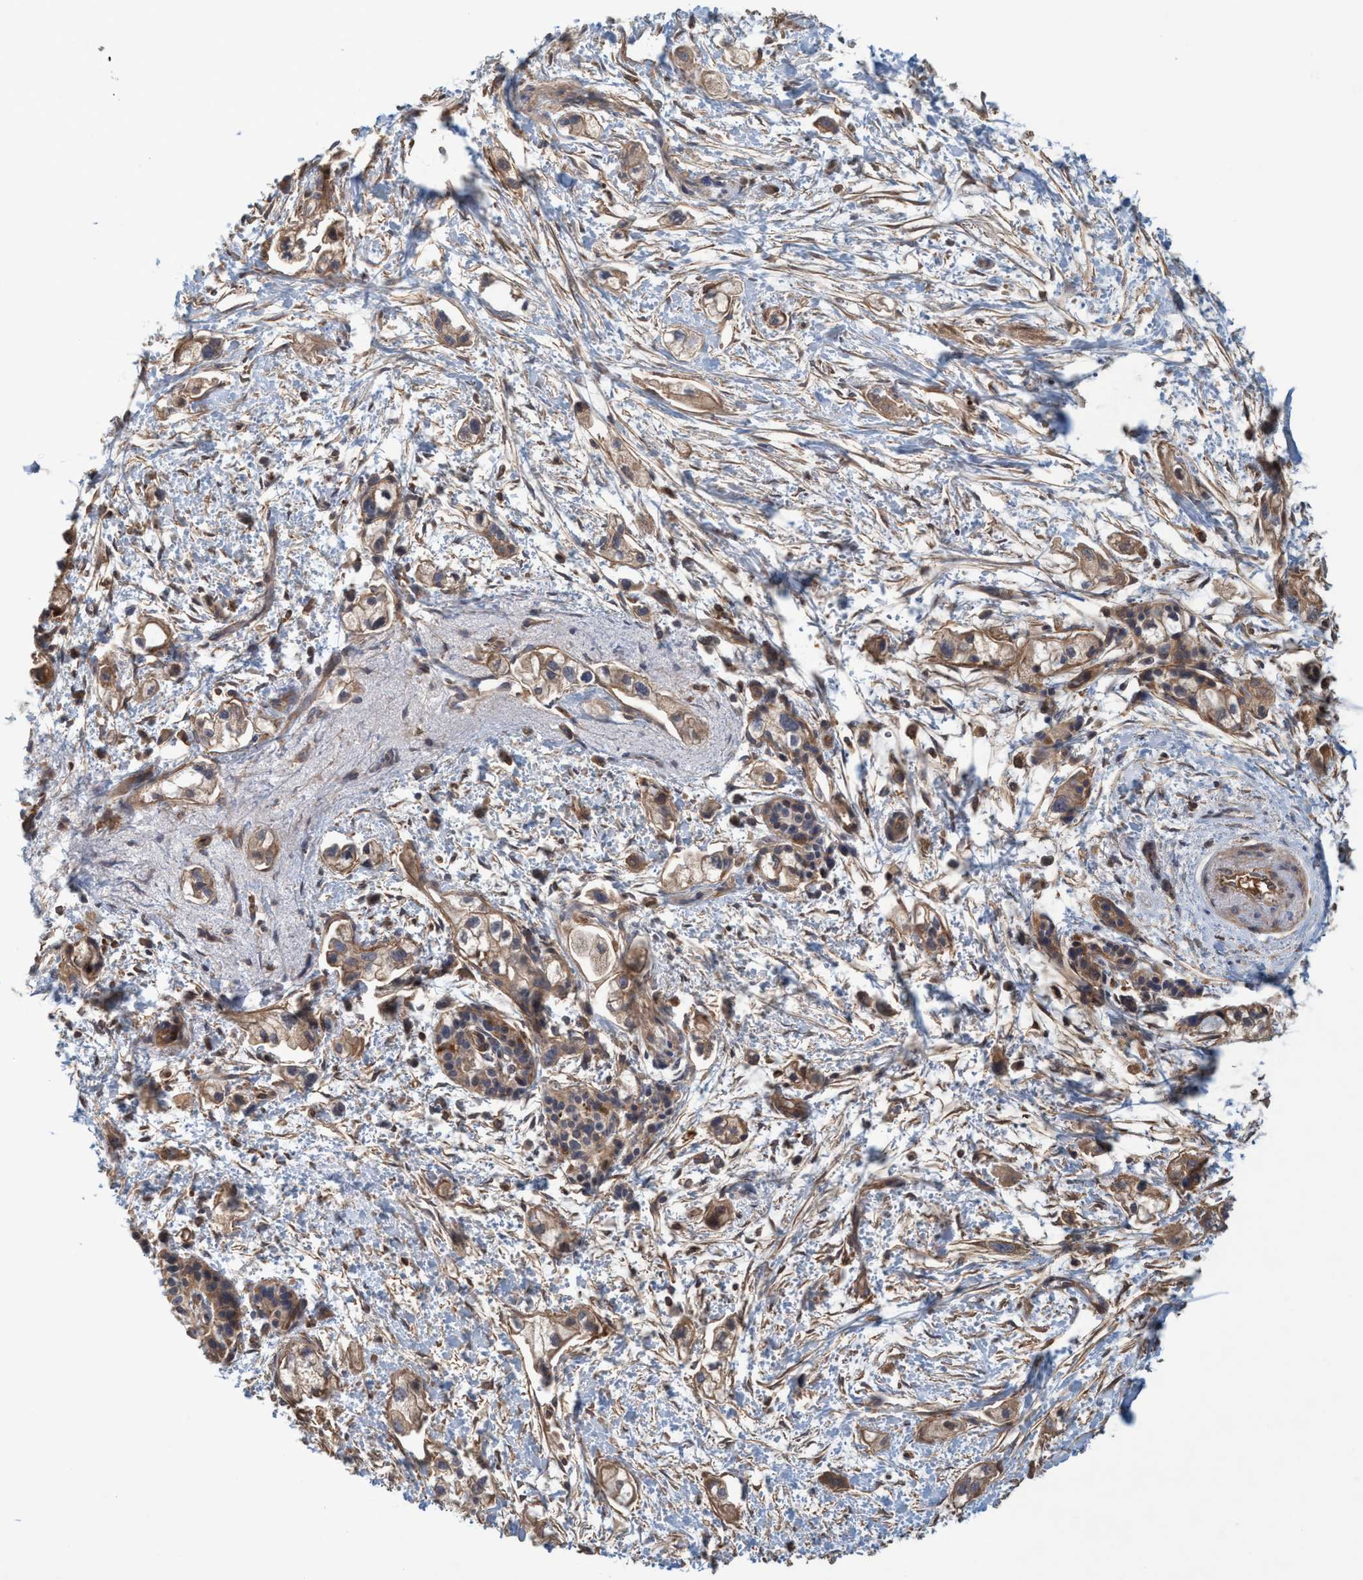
{"staining": {"intensity": "weak", "quantity": ">75%", "location": "cytoplasmic/membranous"}, "tissue": "pancreatic cancer", "cell_type": "Tumor cells", "image_type": "cancer", "snomed": [{"axis": "morphology", "description": "Adenocarcinoma, NOS"}, {"axis": "topography", "description": "Pancreas"}], "caption": "Immunohistochemical staining of pancreatic cancer (adenocarcinoma) demonstrates low levels of weak cytoplasmic/membranous staining in approximately >75% of tumor cells.", "gene": "SPECC1", "patient": {"sex": "male", "age": 74}}